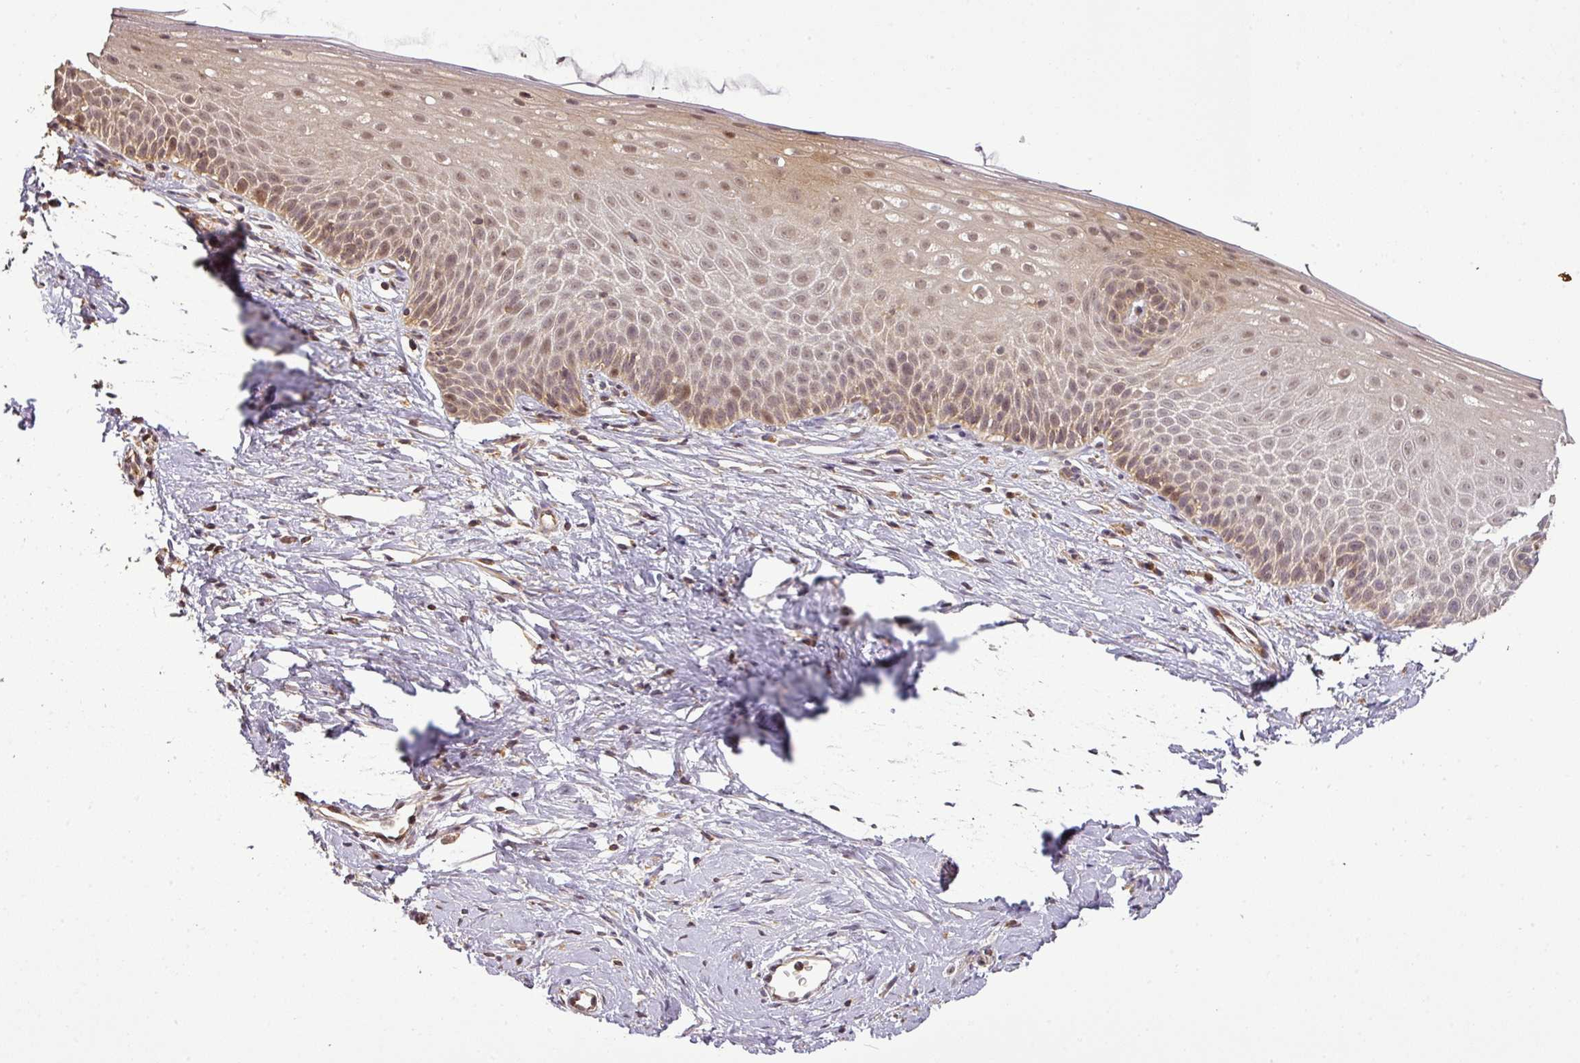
{"staining": {"intensity": "moderate", "quantity": ">75%", "location": "cytoplasmic/membranous,nuclear"}, "tissue": "cervix", "cell_type": "Glandular cells", "image_type": "normal", "snomed": [{"axis": "morphology", "description": "Normal tissue, NOS"}, {"axis": "topography", "description": "Cervix"}], "caption": "Glandular cells demonstrate medium levels of moderate cytoplasmic/membranous,nuclear expression in approximately >75% of cells in normal human cervix.", "gene": "FAIM", "patient": {"sex": "female", "age": 57}}